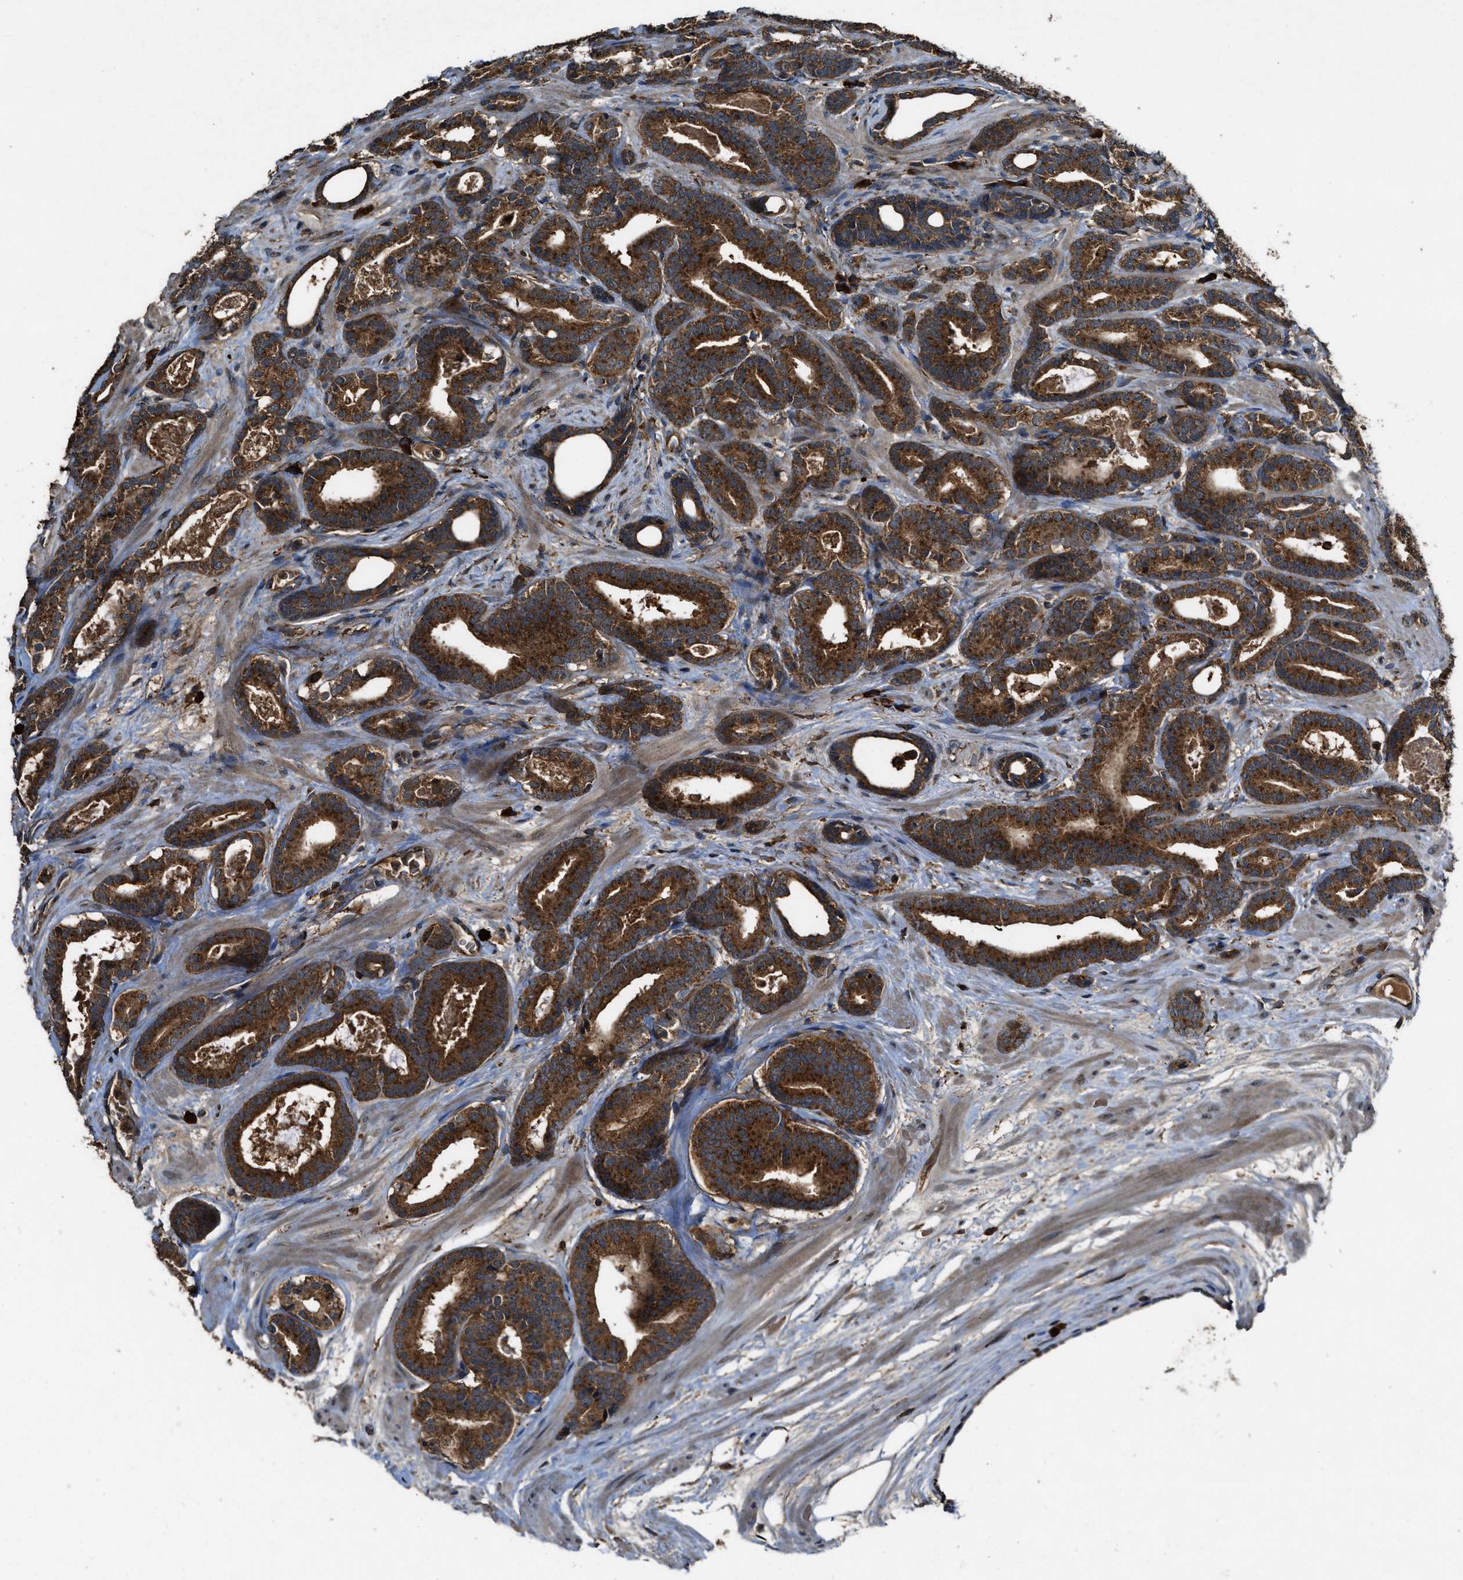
{"staining": {"intensity": "strong", "quantity": ">75%", "location": "cytoplasmic/membranous"}, "tissue": "prostate cancer", "cell_type": "Tumor cells", "image_type": "cancer", "snomed": [{"axis": "morphology", "description": "Adenocarcinoma, High grade"}, {"axis": "topography", "description": "Prostate"}], "caption": "Strong cytoplasmic/membranous expression for a protein is present in about >75% of tumor cells of prostate cancer (adenocarcinoma (high-grade)) using immunohistochemistry (IHC).", "gene": "MAP3K8", "patient": {"sex": "male", "age": 60}}